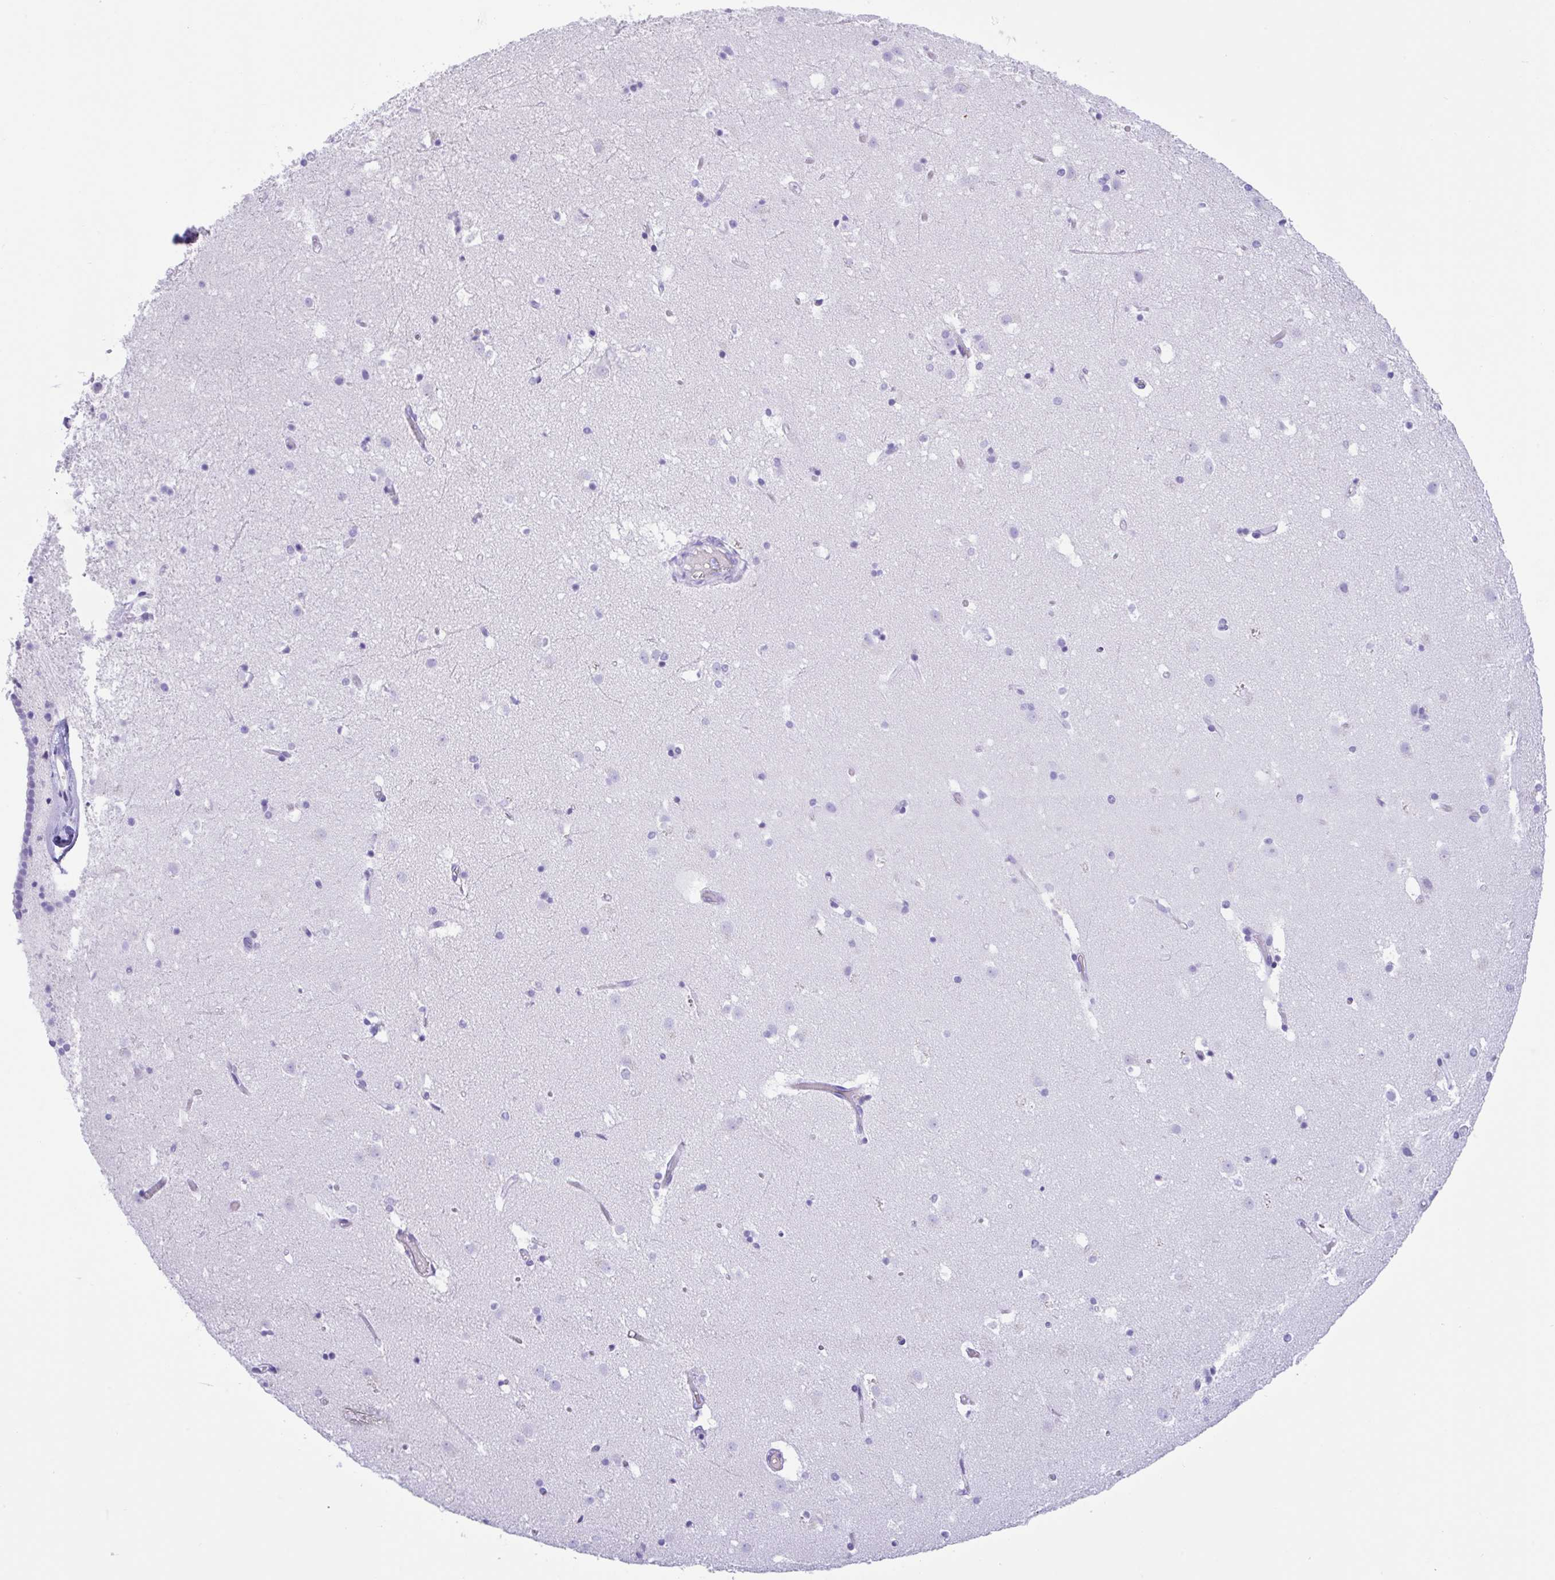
{"staining": {"intensity": "negative", "quantity": "none", "location": "none"}, "tissue": "caudate", "cell_type": "Glial cells", "image_type": "normal", "snomed": [{"axis": "morphology", "description": "Normal tissue, NOS"}, {"axis": "topography", "description": "Lateral ventricle wall"}], "caption": "A photomicrograph of caudate stained for a protein demonstrates no brown staining in glial cells. The staining was performed using DAB to visualize the protein expression in brown, while the nuclei were stained in blue with hematoxylin (Magnification: 20x).", "gene": "CPA1", "patient": {"sex": "male", "age": 37}}